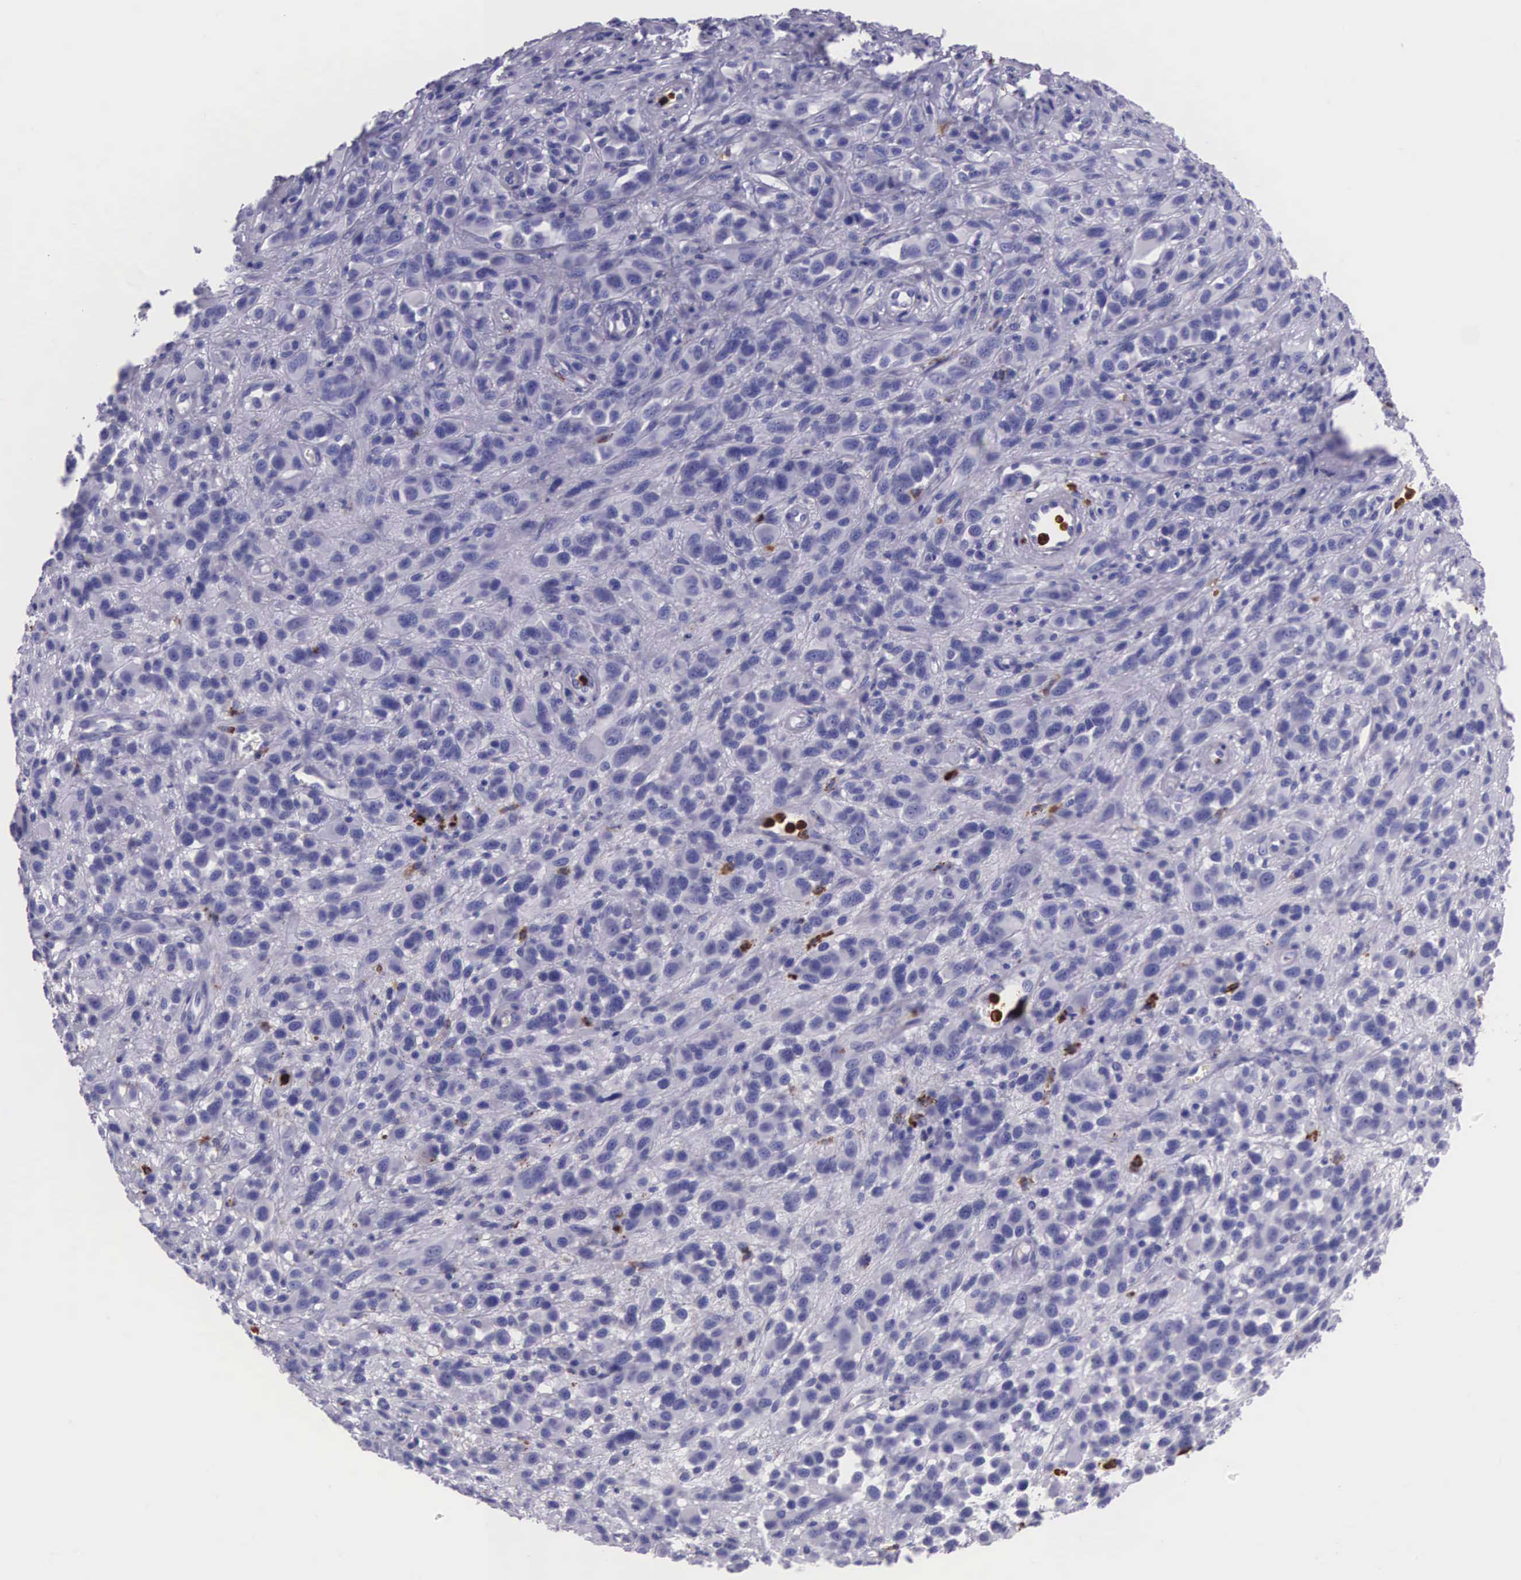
{"staining": {"intensity": "negative", "quantity": "none", "location": "none"}, "tissue": "melanoma", "cell_type": "Tumor cells", "image_type": "cancer", "snomed": [{"axis": "morphology", "description": "Malignant melanoma, NOS"}, {"axis": "topography", "description": "Skin"}], "caption": "Histopathology image shows no protein positivity in tumor cells of malignant melanoma tissue.", "gene": "FCN1", "patient": {"sex": "male", "age": 51}}